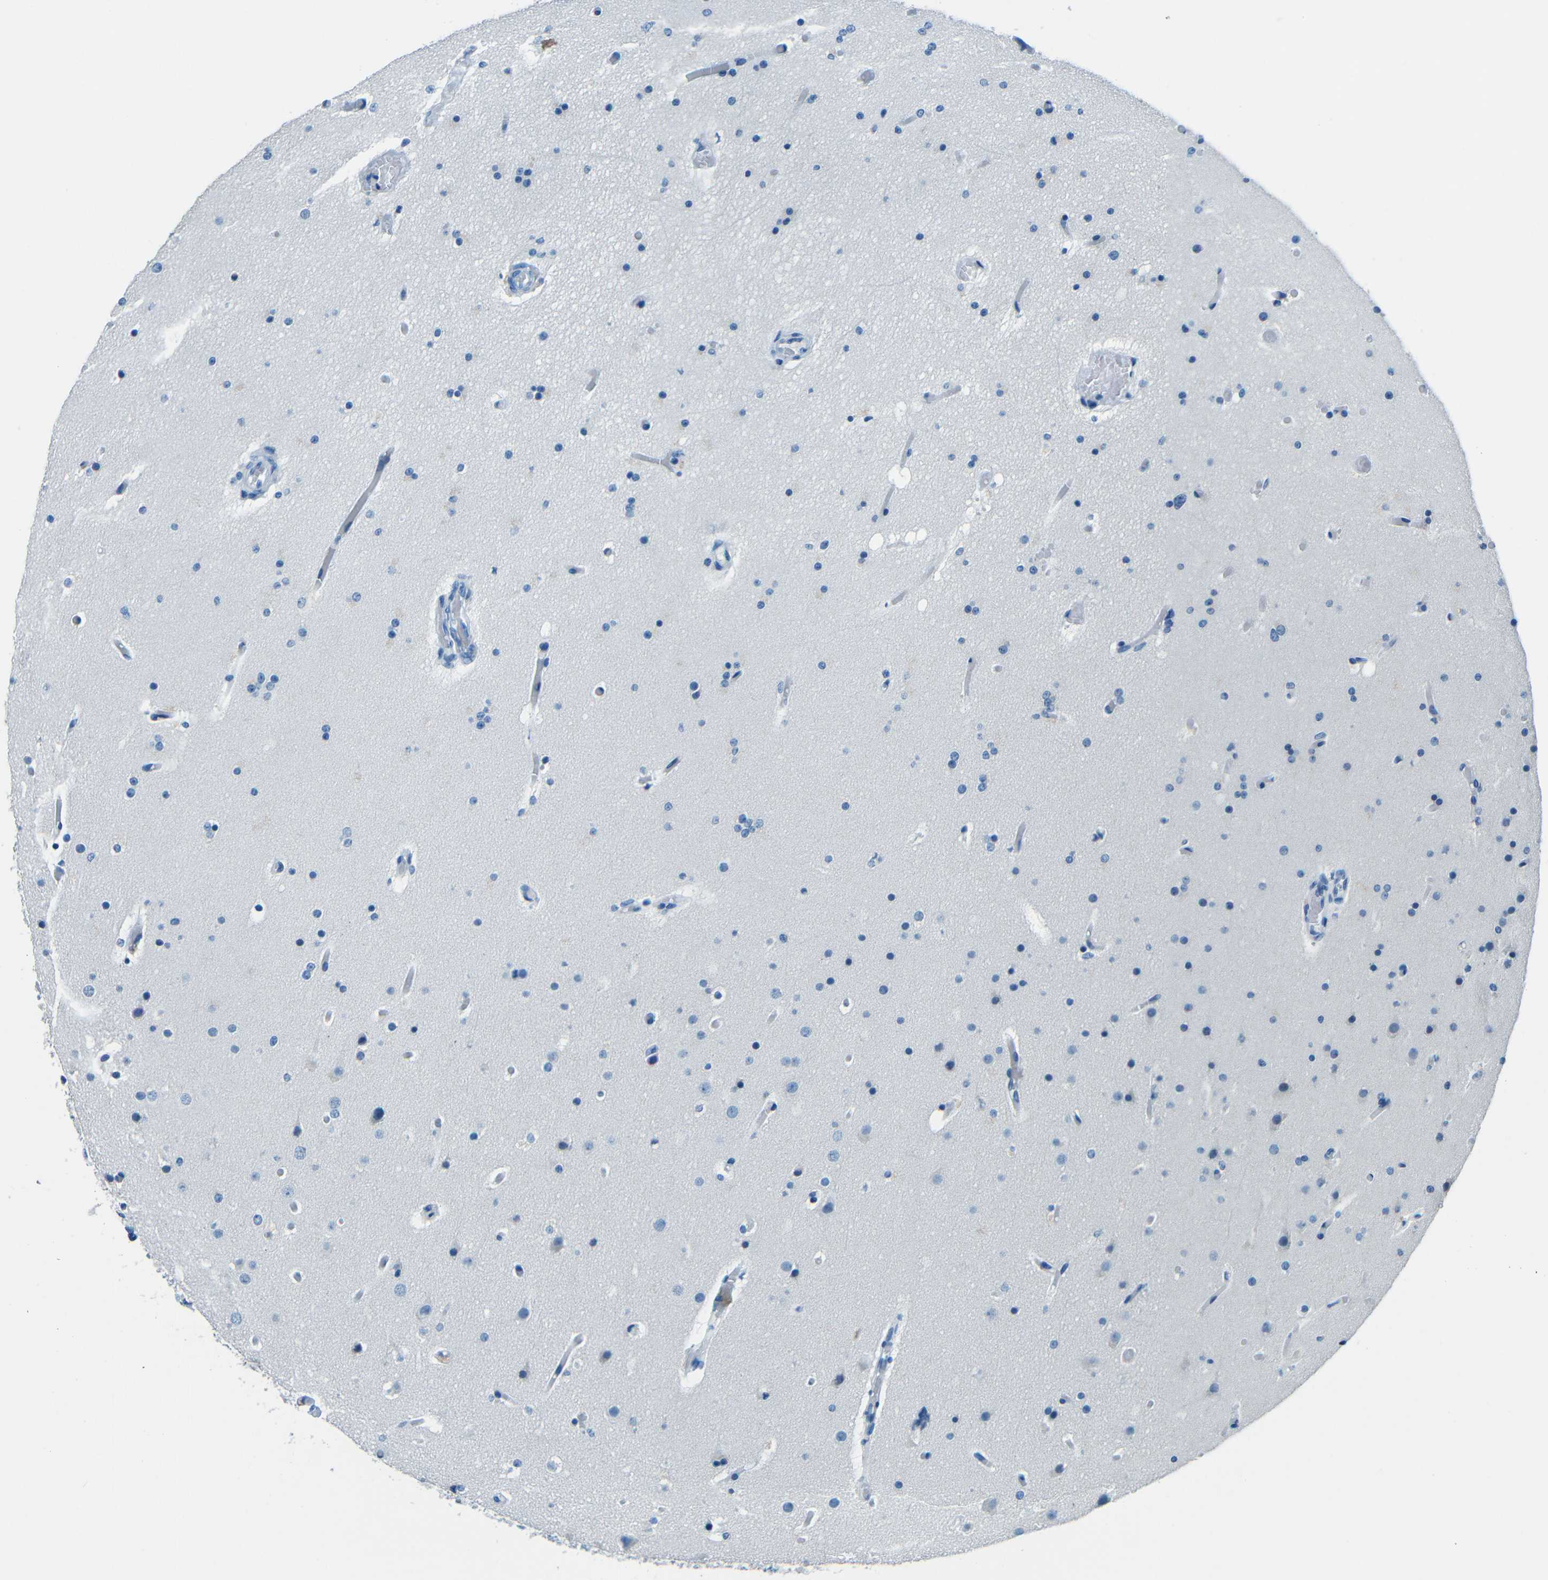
{"staining": {"intensity": "negative", "quantity": "none", "location": "none"}, "tissue": "glioma", "cell_type": "Tumor cells", "image_type": "cancer", "snomed": [{"axis": "morphology", "description": "Glioma, malignant, High grade"}, {"axis": "topography", "description": "Cerebral cortex"}], "caption": "Histopathology image shows no protein positivity in tumor cells of glioma tissue. The staining was performed using DAB to visualize the protein expression in brown, while the nuclei were stained in blue with hematoxylin (Magnification: 20x).", "gene": "FBN2", "patient": {"sex": "female", "age": 36}}